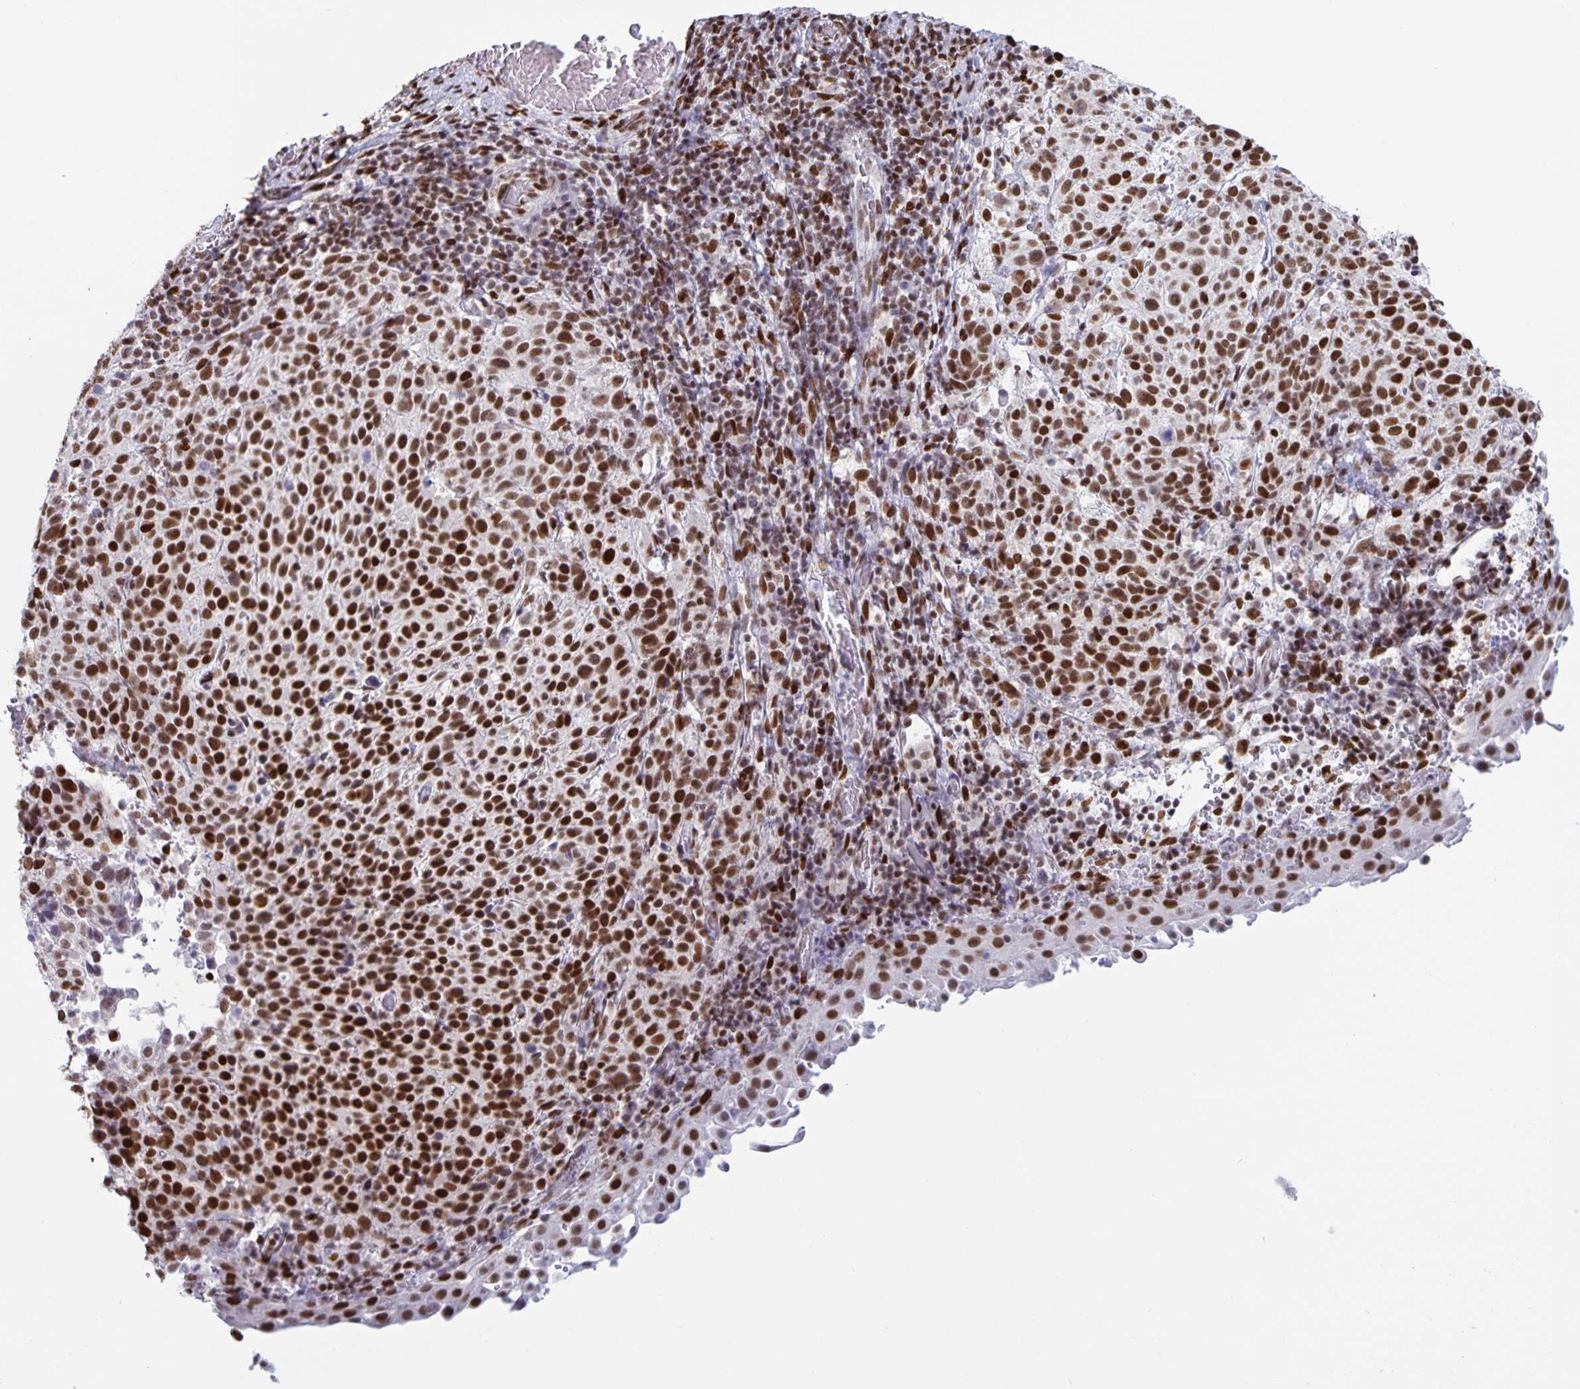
{"staining": {"intensity": "strong", "quantity": ">75%", "location": "nuclear"}, "tissue": "cervical cancer", "cell_type": "Tumor cells", "image_type": "cancer", "snomed": [{"axis": "morphology", "description": "Squamous cell carcinoma, NOS"}, {"axis": "topography", "description": "Cervix"}], "caption": "Cervical cancer (squamous cell carcinoma) stained for a protein exhibits strong nuclear positivity in tumor cells.", "gene": "JUND", "patient": {"sex": "female", "age": 61}}